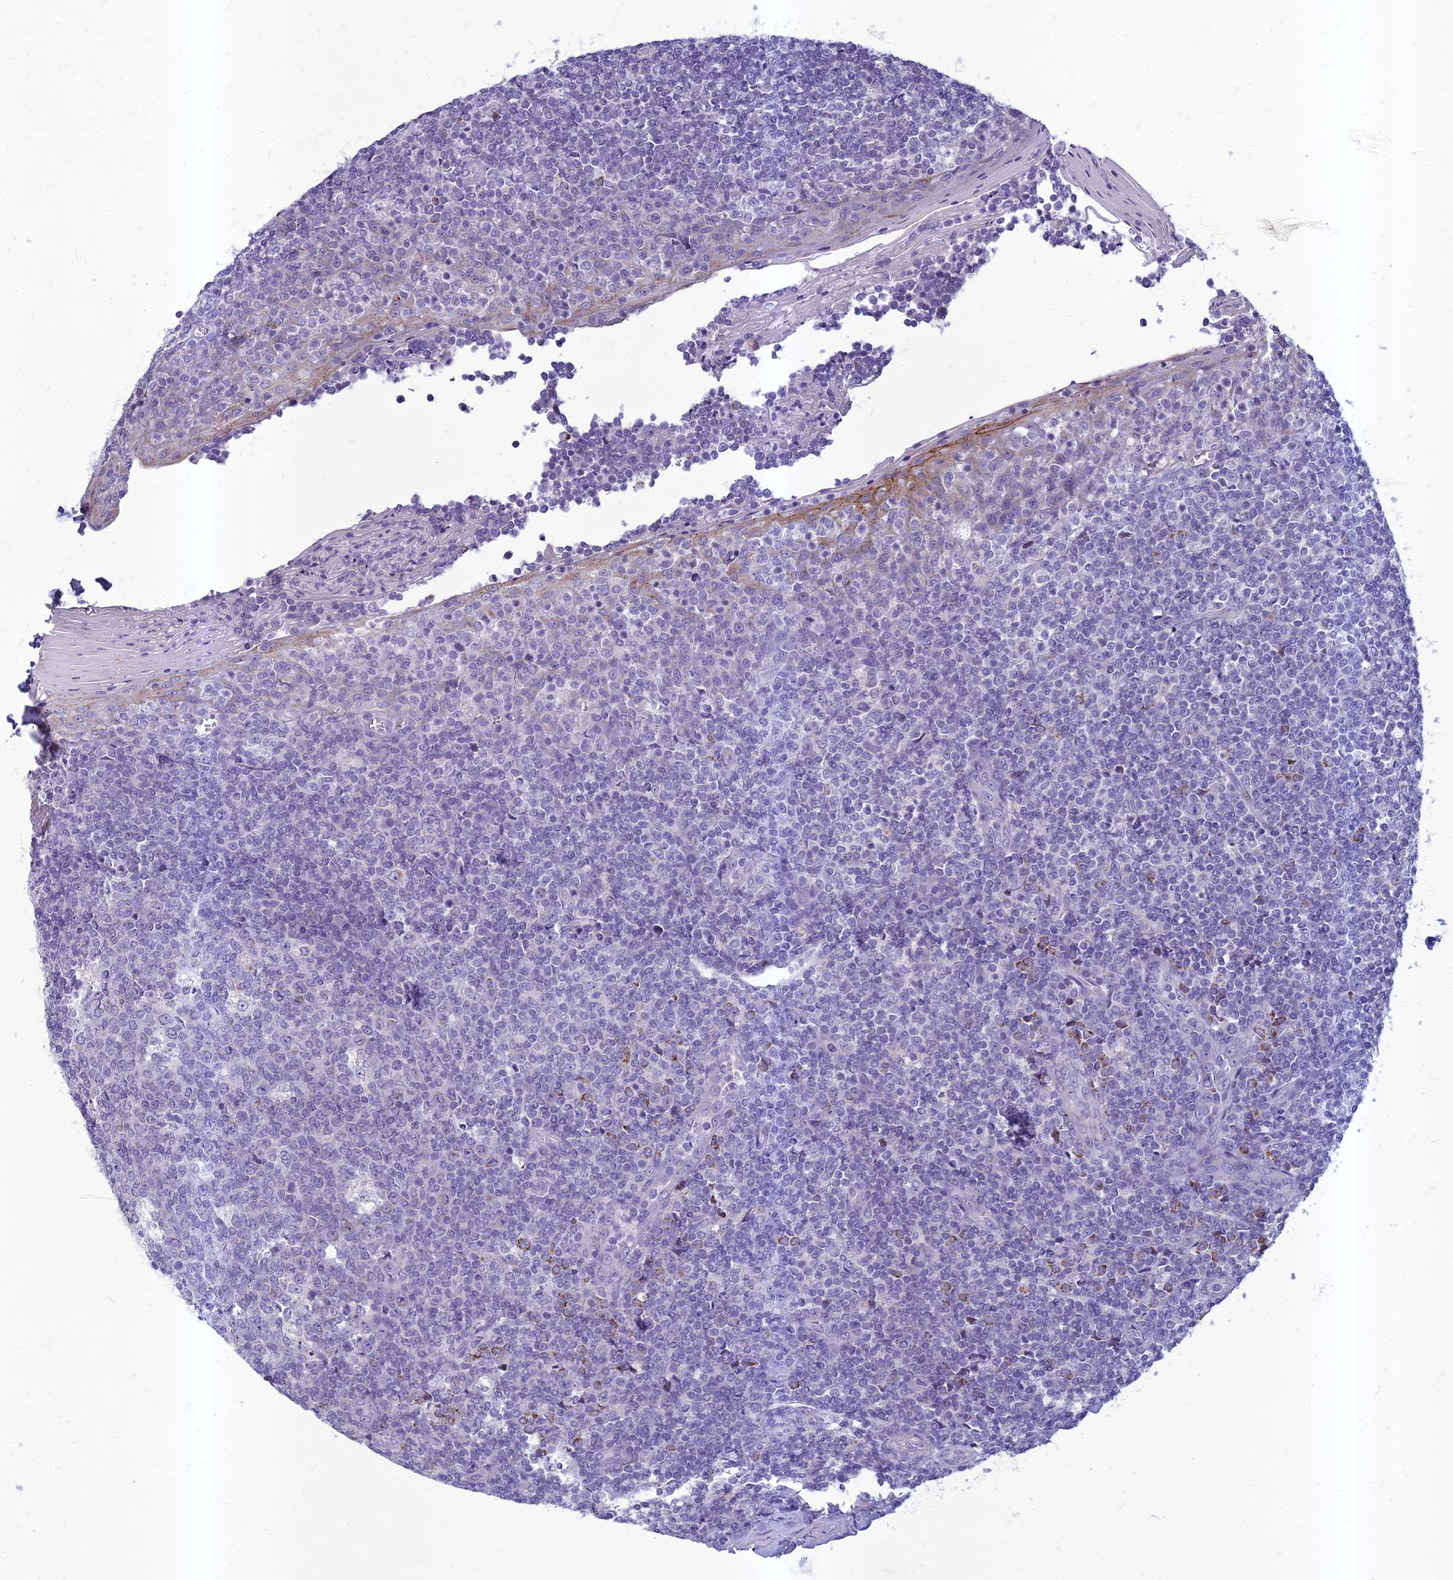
{"staining": {"intensity": "negative", "quantity": "none", "location": "none"}, "tissue": "tonsil", "cell_type": "Germinal center cells", "image_type": "normal", "snomed": [{"axis": "morphology", "description": "Normal tissue, NOS"}, {"axis": "topography", "description": "Tonsil"}], "caption": "This is an immunohistochemistry (IHC) photomicrograph of unremarkable tonsil. There is no positivity in germinal center cells.", "gene": "HIGD1A", "patient": {"sex": "female", "age": 19}}